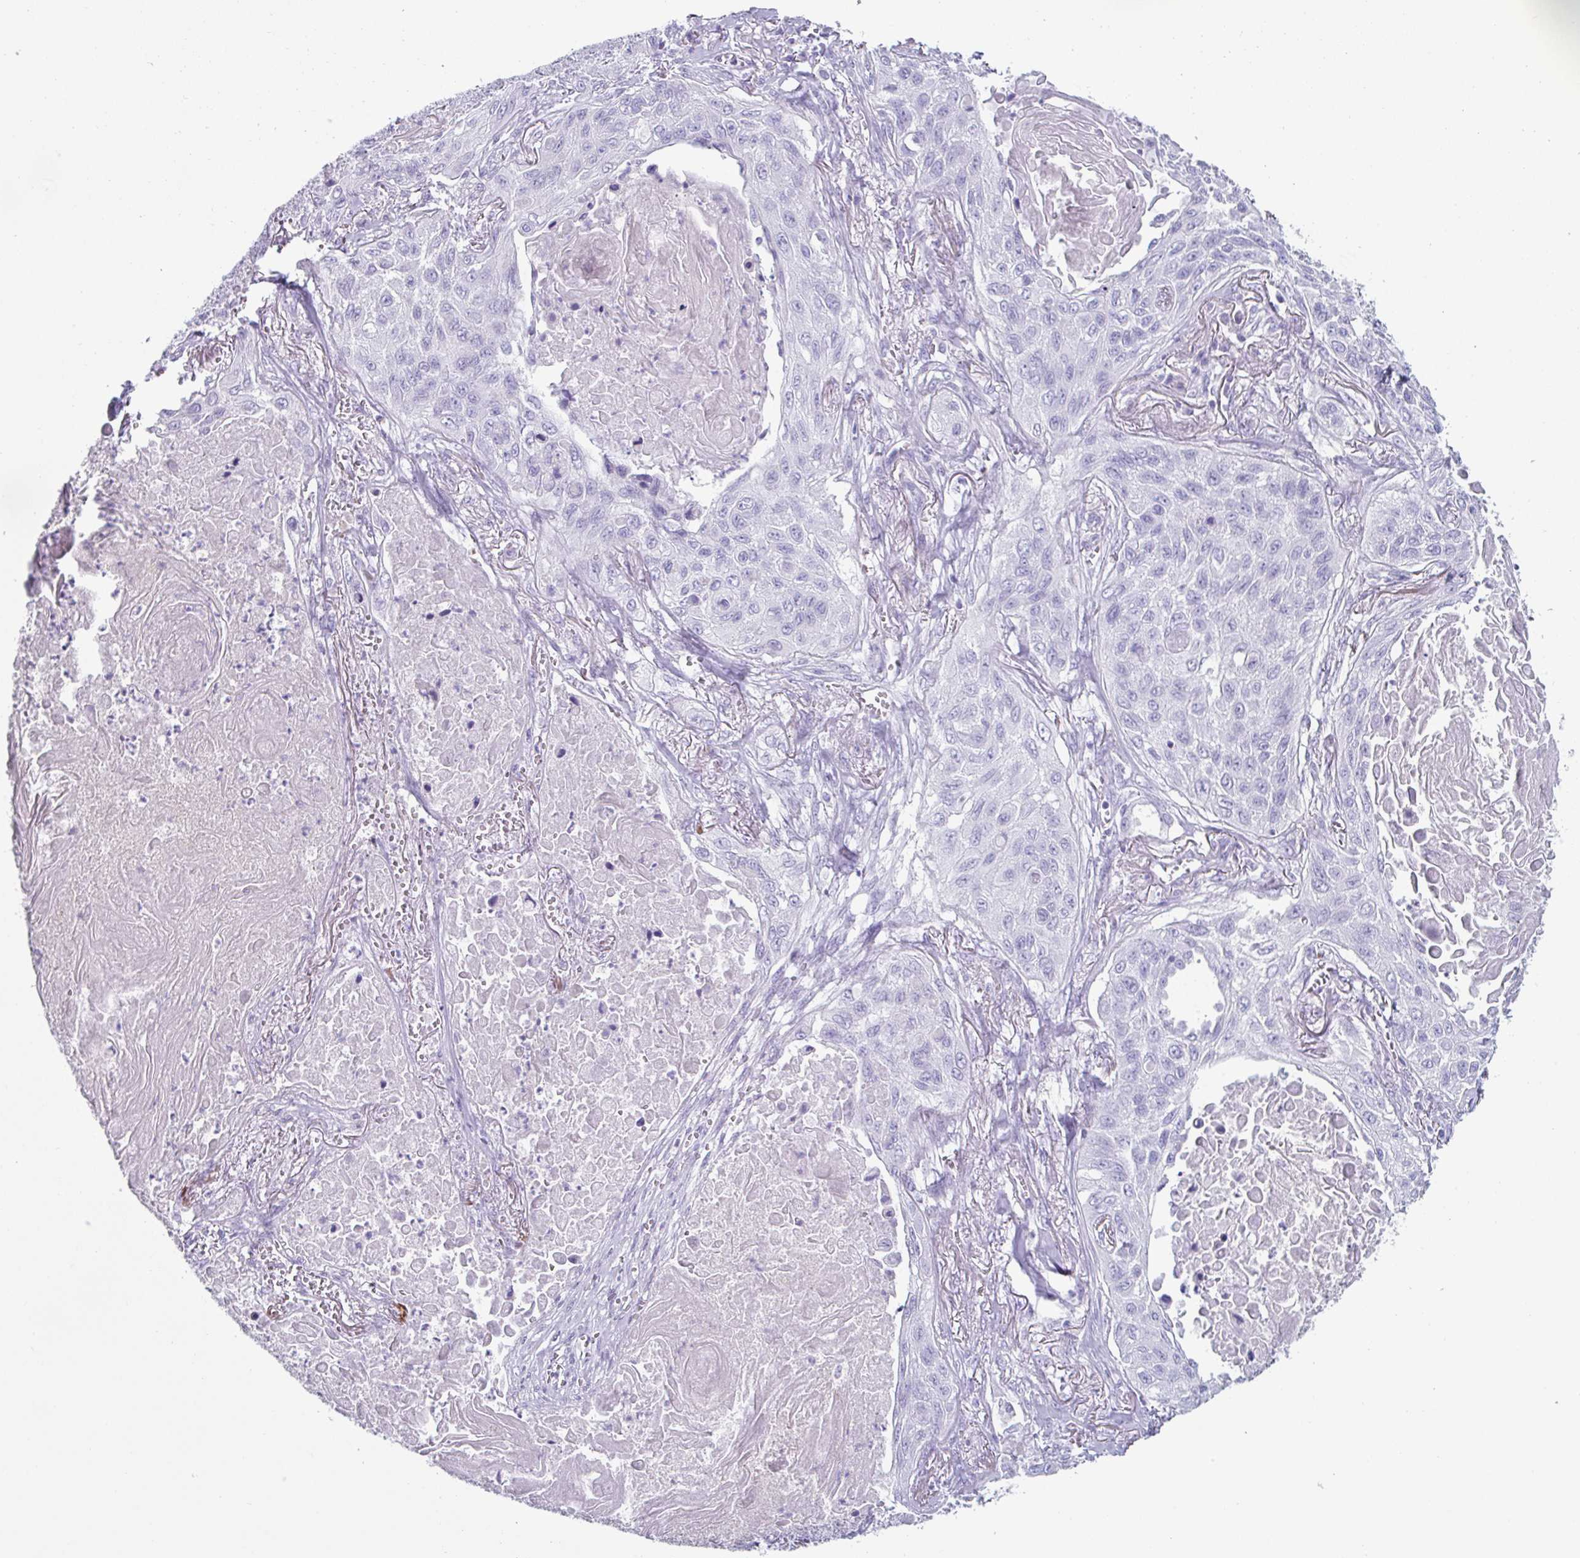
{"staining": {"intensity": "negative", "quantity": "none", "location": "none"}, "tissue": "lung cancer", "cell_type": "Tumor cells", "image_type": "cancer", "snomed": [{"axis": "morphology", "description": "Squamous cell carcinoma, NOS"}, {"axis": "topography", "description": "Lung"}], "caption": "Protein analysis of lung squamous cell carcinoma displays no significant positivity in tumor cells.", "gene": "CREG2", "patient": {"sex": "male", "age": 75}}